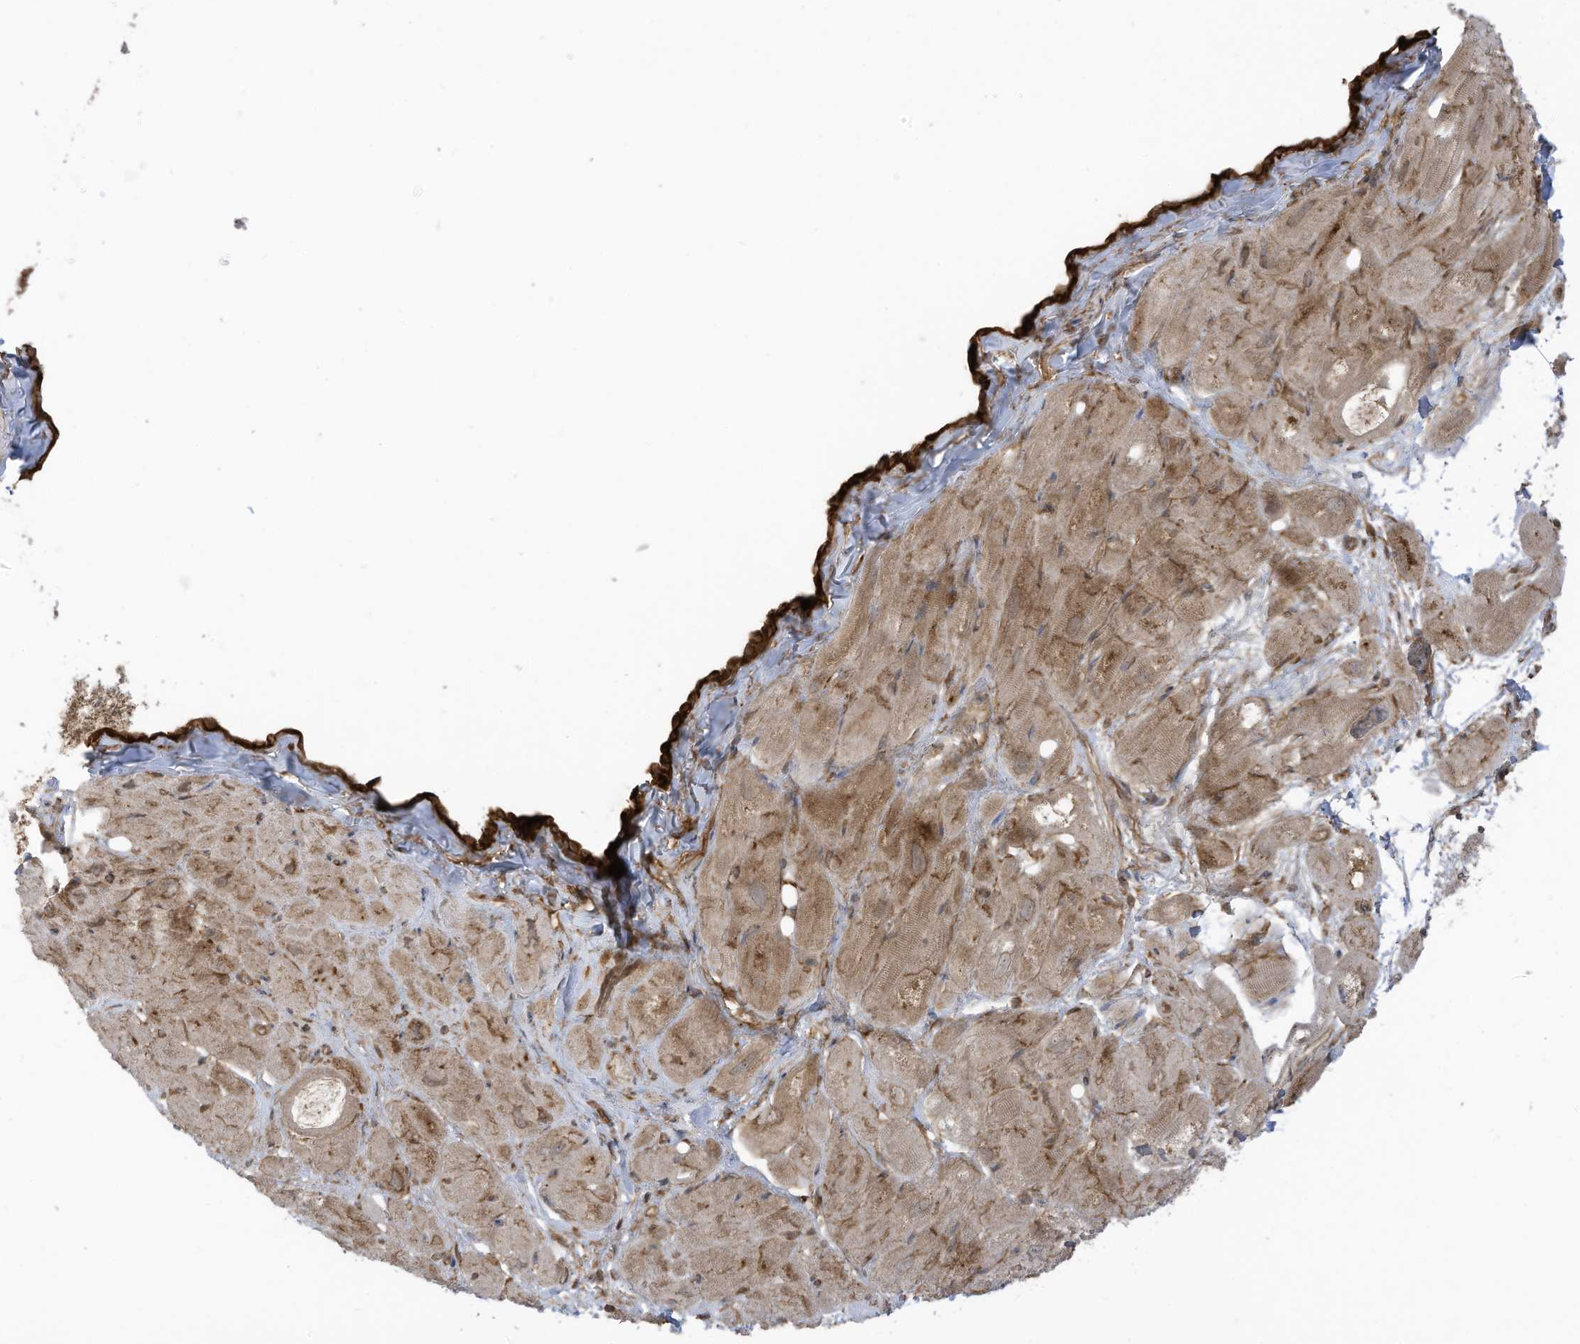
{"staining": {"intensity": "moderate", "quantity": "25%-75%", "location": "cytoplasmic/membranous"}, "tissue": "heart muscle", "cell_type": "Cardiomyocytes", "image_type": "normal", "snomed": [{"axis": "morphology", "description": "Normal tissue, NOS"}, {"axis": "topography", "description": "Heart"}], "caption": "IHC photomicrograph of unremarkable heart muscle stained for a protein (brown), which shows medium levels of moderate cytoplasmic/membranous expression in approximately 25%-75% of cardiomyocytes.", "gene": "REPS1", "patient": {"sex": "male", "age": 50}}